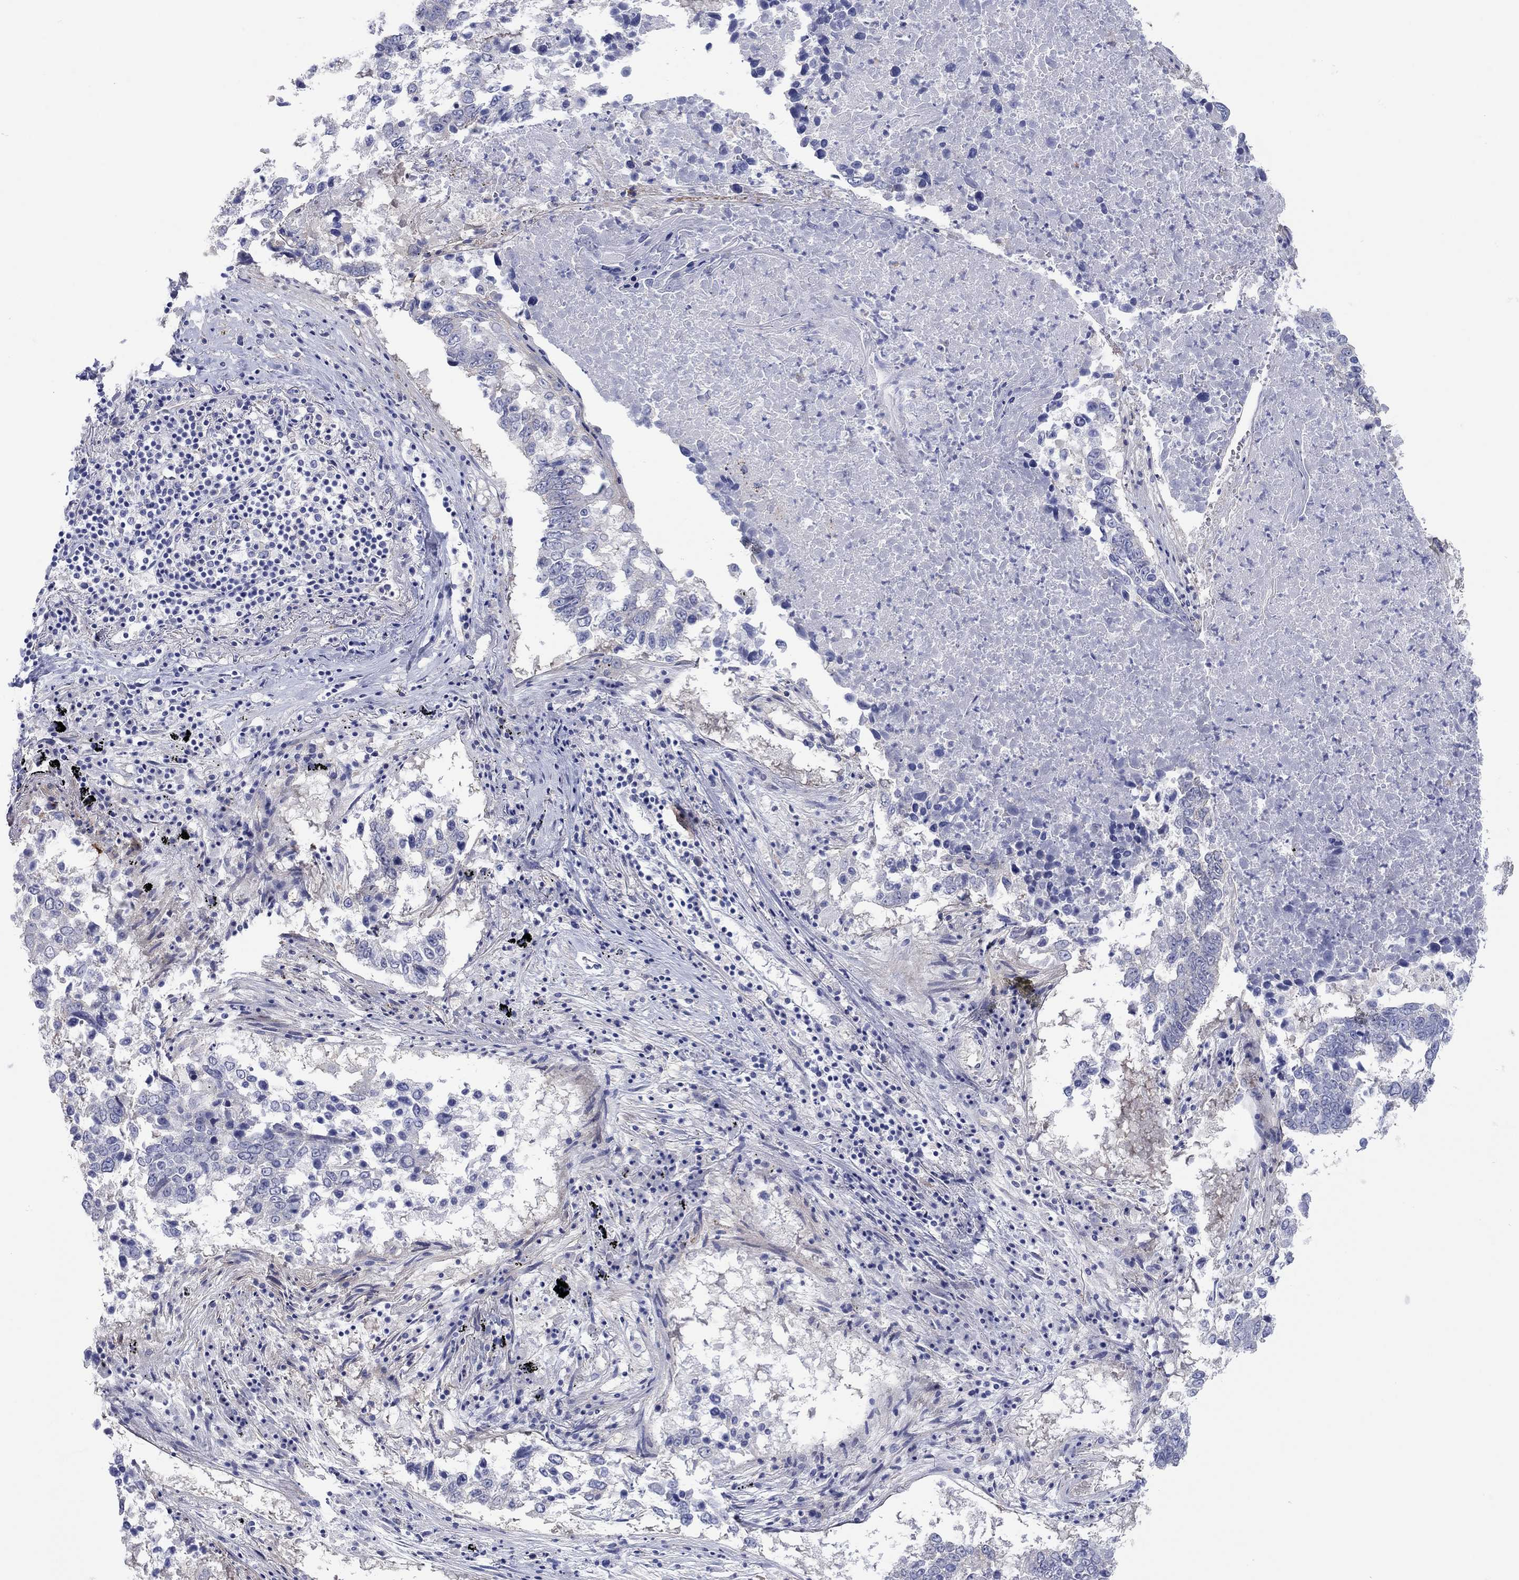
{"staining": {"intensity": "negative", "quantity": "none", "location": "none"}, "tissue": "lung cancer", "cell_type": "Tumor cells", "image_type": "cancer", "snomed": [{"axis": "morphology", "description": "Squamous cell carcinoma, NOS"}, {"axis": "topography", "description": "Lung"}], "caption": "High magnification brightfield microscopy of lung cancer stained with DAB (3,3'-diaminobenzidine) (brown) and counterstained with hematoxylin (blue): tumor cells show no significant positivity.", "gene": "TPRN", "patient": {"sex": "male", "age": 82}}